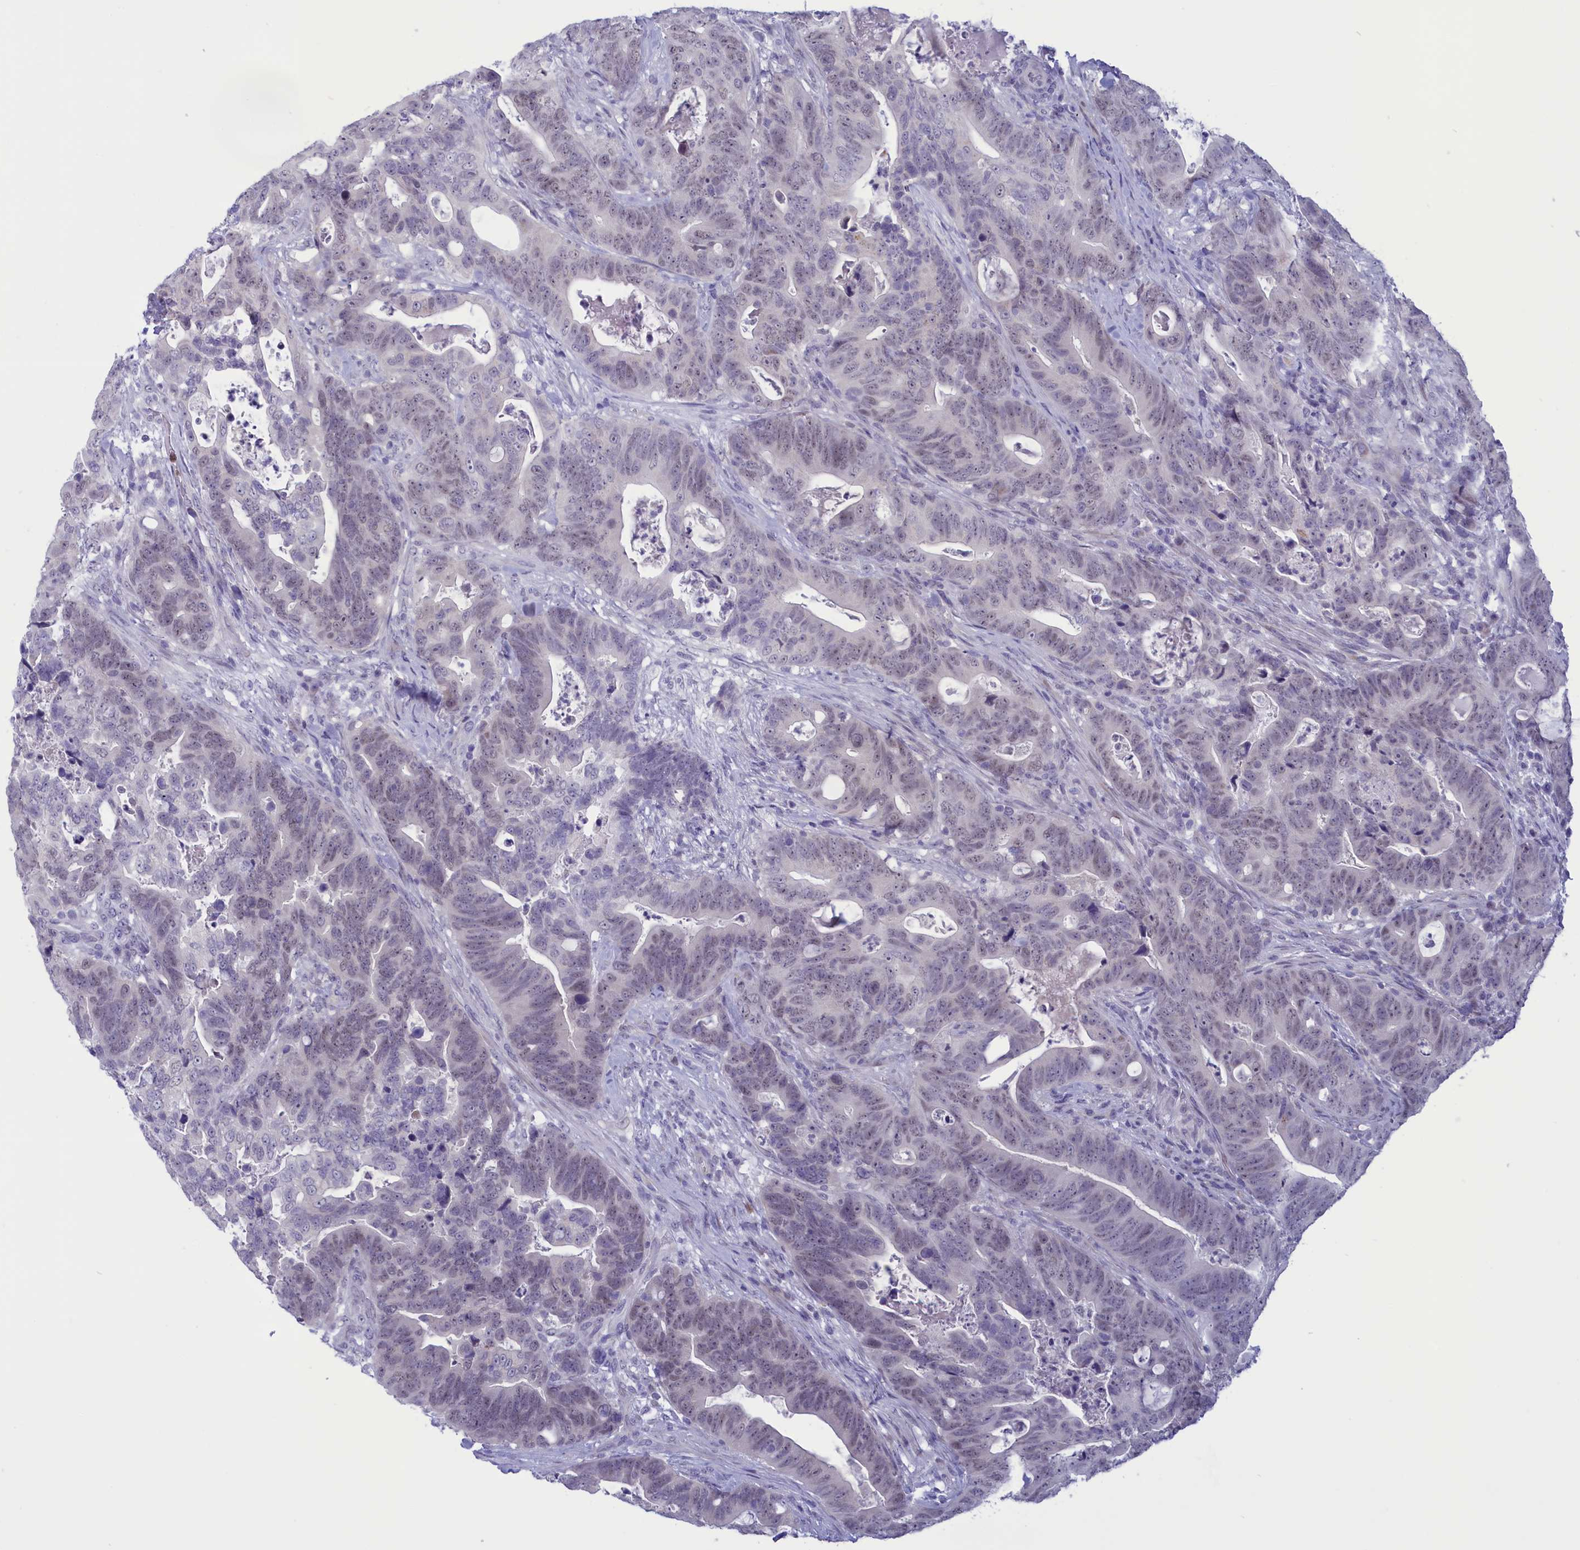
{"staining": {"intensity": "weak", "quantity": "<25%", "location": "nuclear"}, "tissue": "colorectal cancer", "cell_type": "Tumor cells", "image_type": "cancer", "snomed": [{"axis": "morphology", "description": "Adenocarcinoma, NOS"}, {"axis": "topography", "description": "Colon"}], "caption": "IHC histopathology image of human colorectal cancer stained for a protein (brown), which demonstrates no staining in tumor cells.", "gene": "ELOA2", "patient": {"sex": "female", "age": 82}}